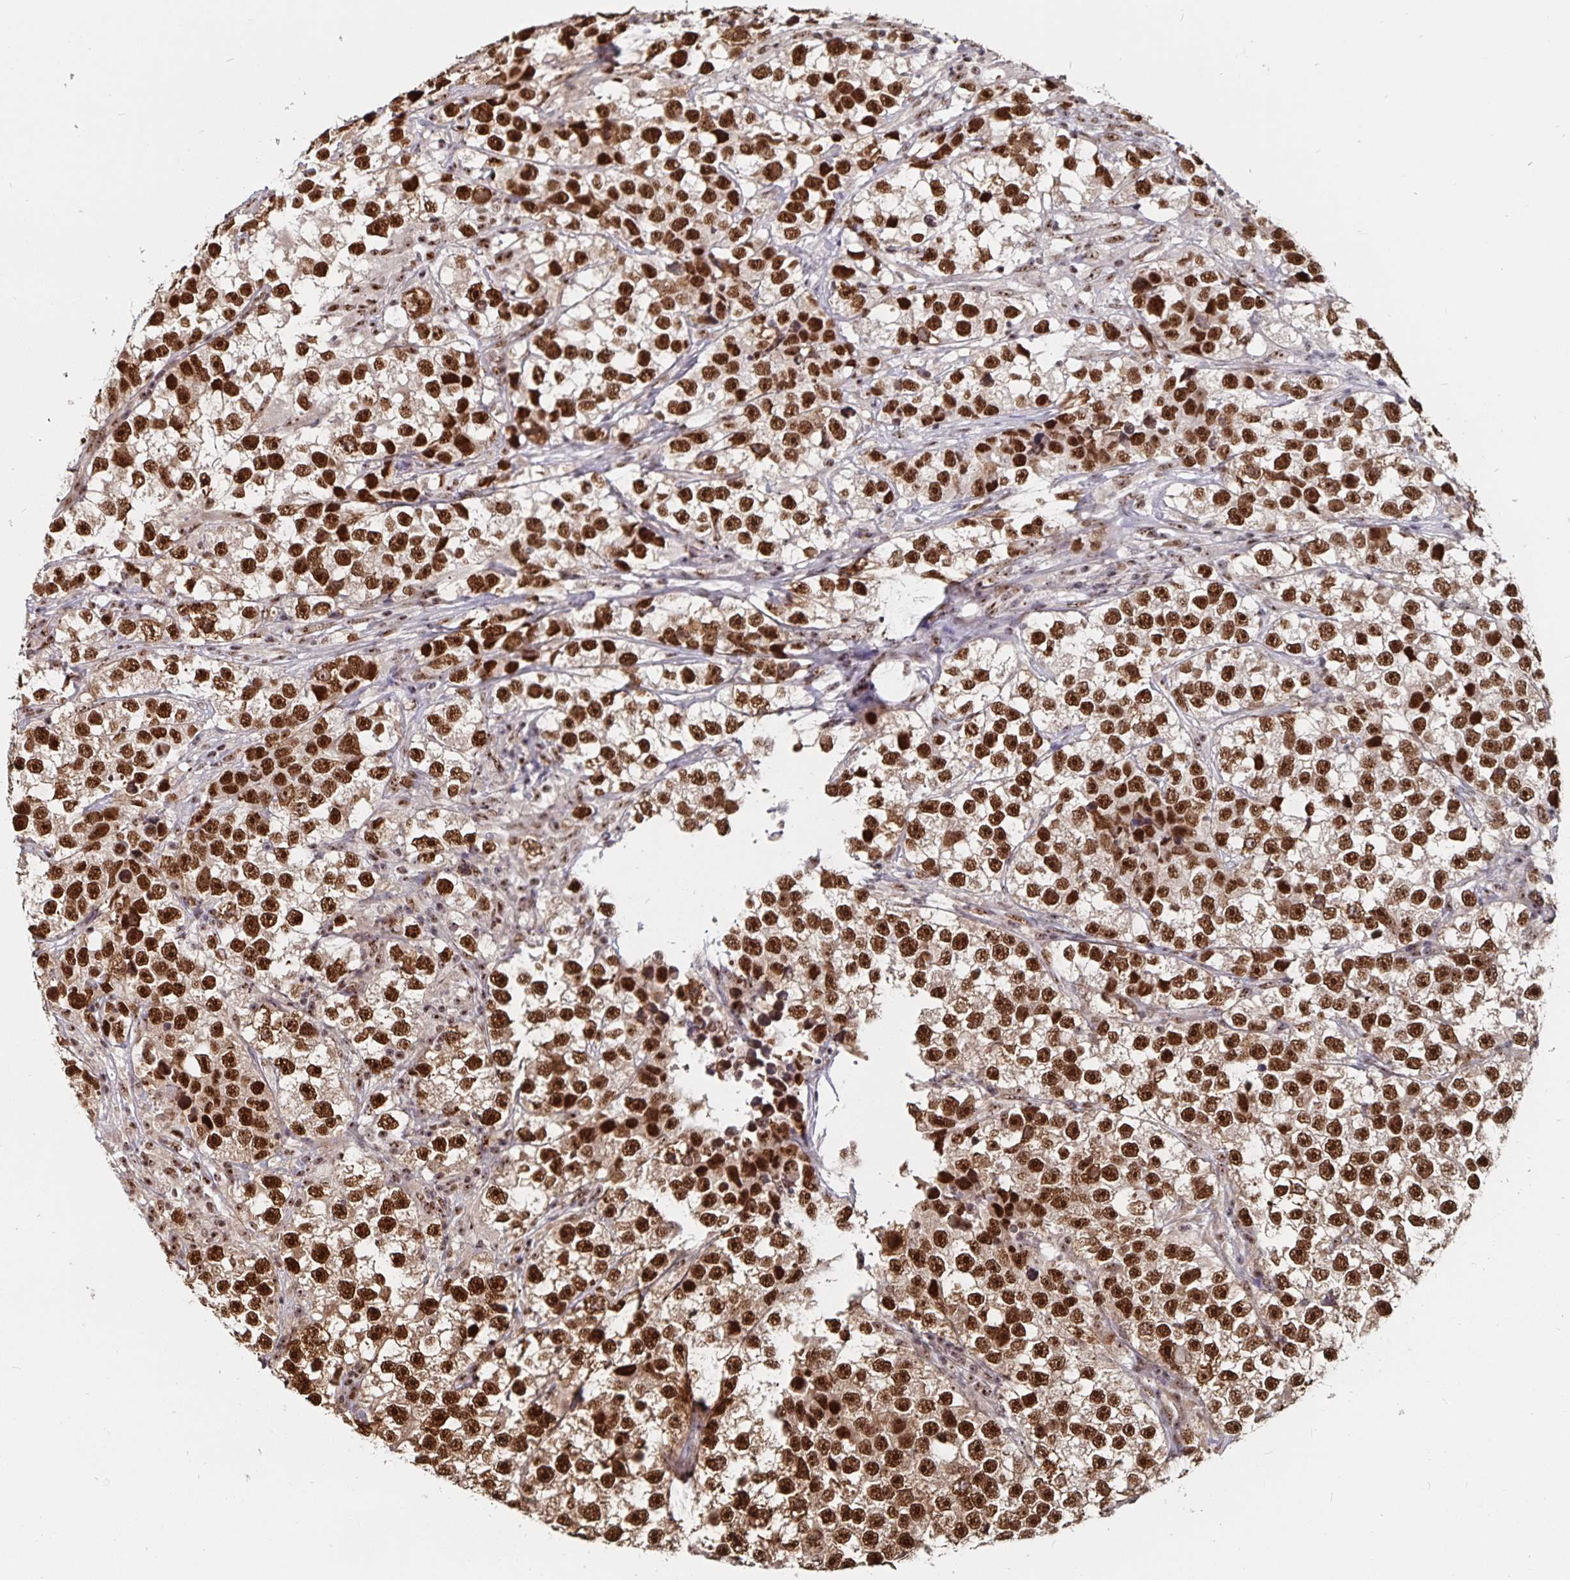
{"staining": {"intensity": "strong", "quantity": ">75%", "location": "nuclear"}, "tissue": "testis cancer", "cell_type": "Tumor cells", "image_type": "cancer", "snomed": [{"axis": "morphology", "description": "Seminoma, NOS"}, {"axis": "topography", "description": "Testis"}], "caption": "Strong nuclear positivity is seen in about >75% of tumor cells in testis cancer. (IHC, brightfield microscopy, high magnification).", "gene": "LAS1L", "patient": {"sex": "male", "age": 46}}